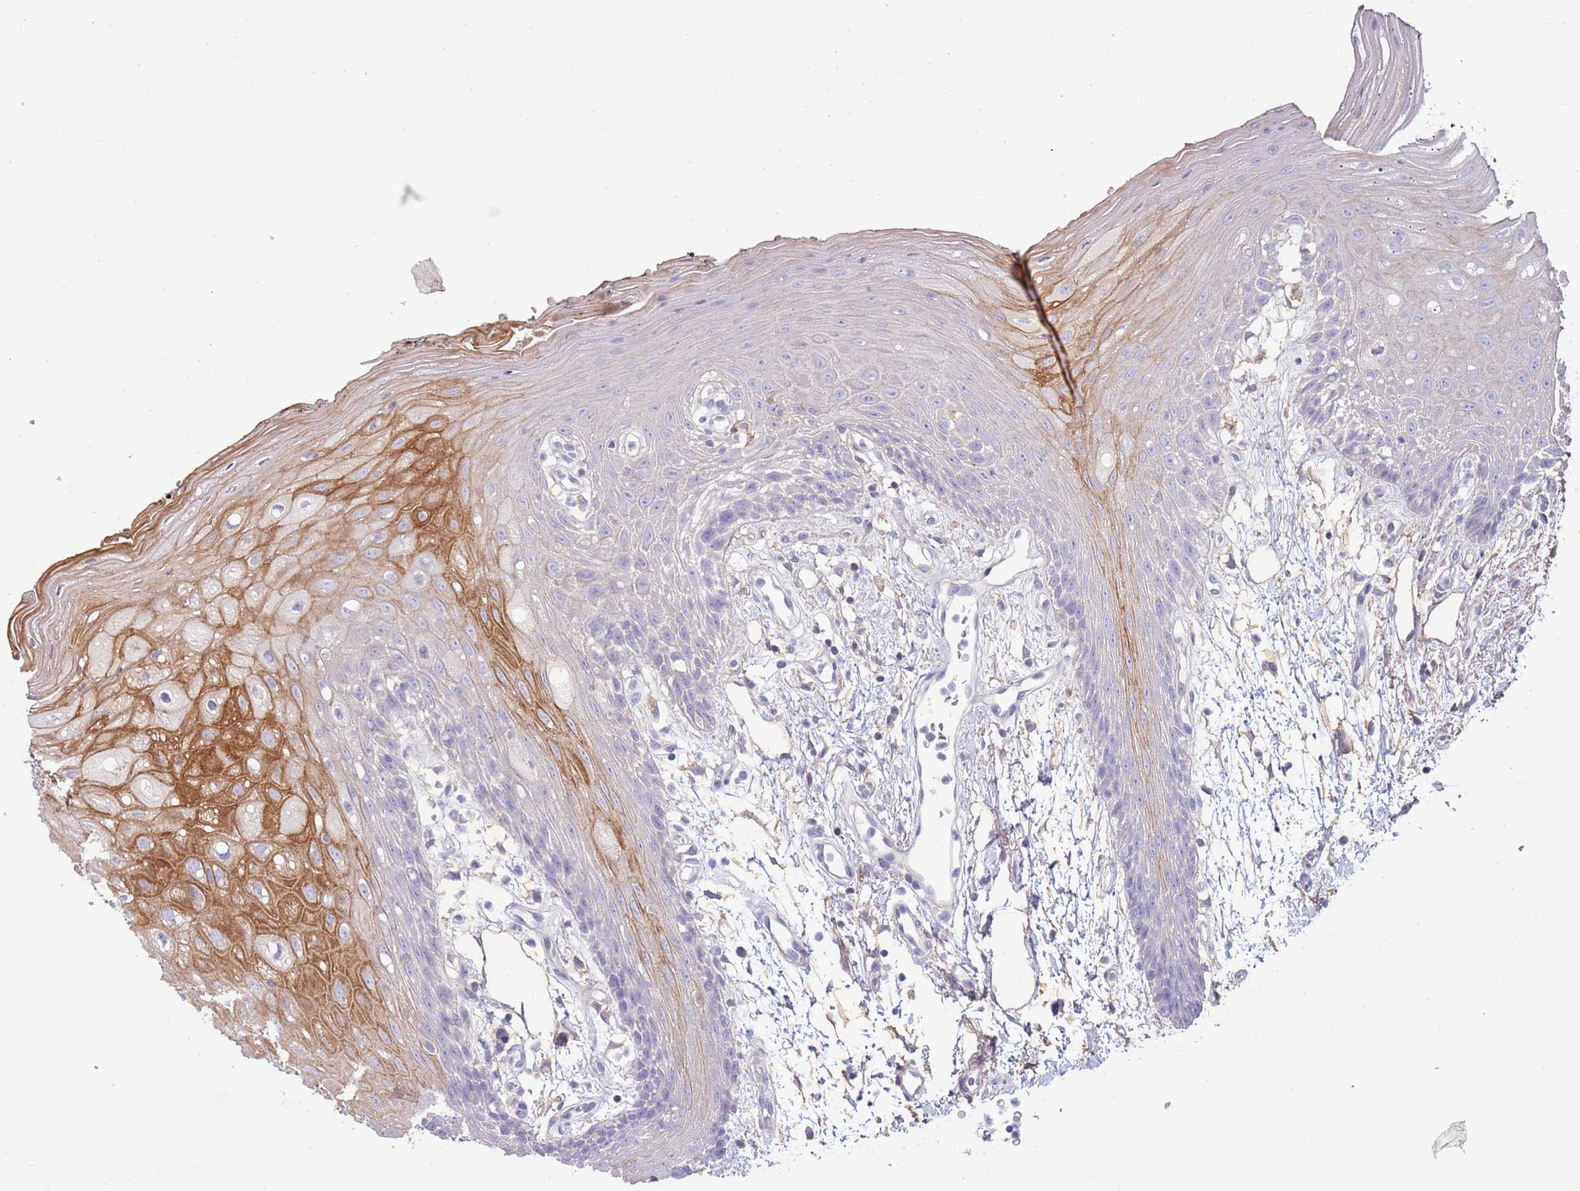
{"staining": {"intensity": "strong", "quantity": "<25%", "location": "cytoplasmic/membranous"}, "tissue": "oral mucosa", "cell_type": "Squamous epithelial cells", "image_type": "normal", "snomed": [{"axis": "morphology", "description": "Normal tissue, NOS"}, {"axis": "topography", "description": "Oral tissue"}, {"axis": "topography", "description": "Tounge, NOS"}], "caption": "Oral mucosa stained with DAB immunohistochemistry (IHC) reveals medium levels of strong cytoplasmic/membranous staining in approximately <25% of squamous epithelial cells.", "gene": "ENSG00000271254", "patient": {"sex": "female", "age": 59}}